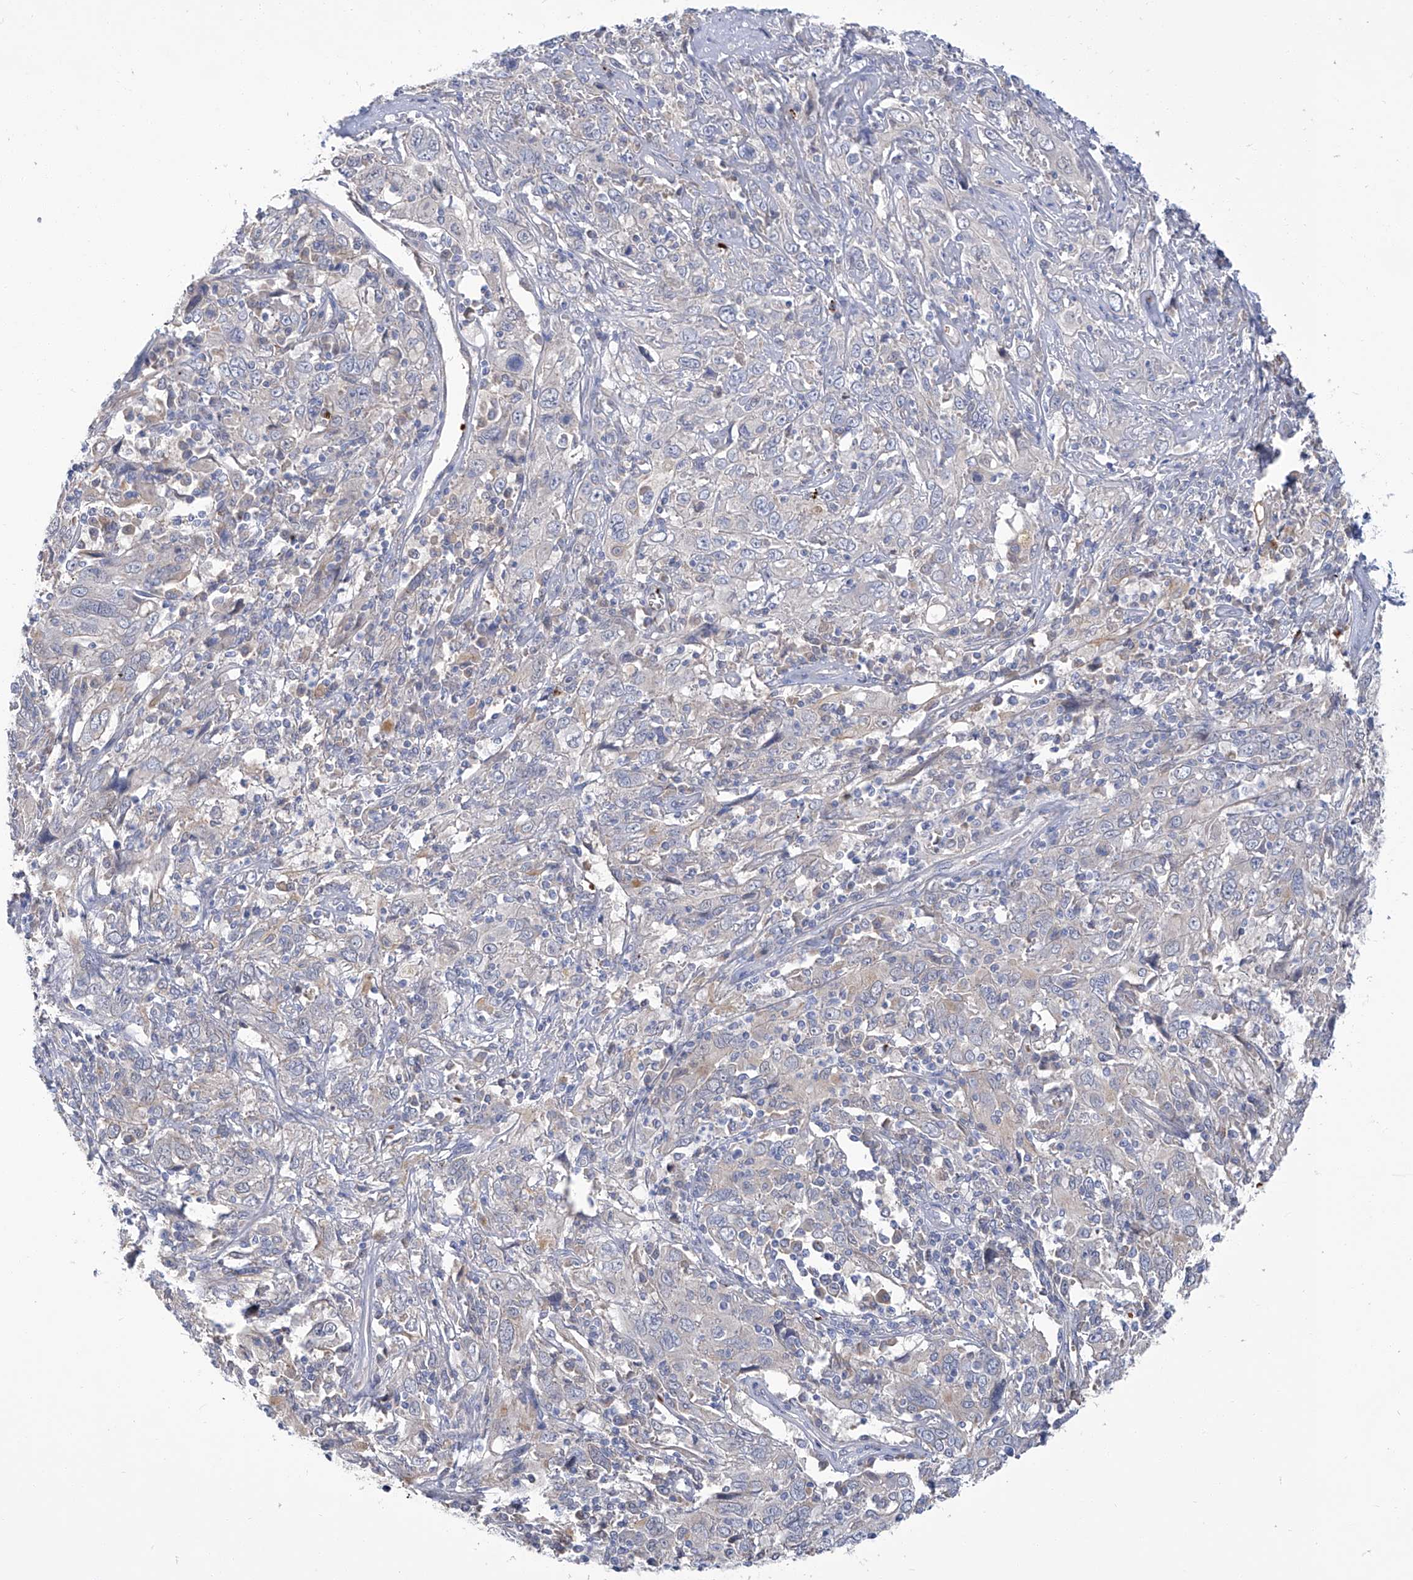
{"staining": {"intensity": "negative", "quantity": "none", "location": "none"}, "tissue": "cervical cancer", "cell_type": "Tumor cells", "image_type": "cancer", "snomed": [{"axis": "morphology", "description": "Squamous cell carcinoma, NOS"}, {"axis": "topography", "description": "Cervix"}], "caption": "DAB immunohistochemical staining of cervical cancer (squamous cell carcinoma) demonstrates no significant staining in tumor cells.", "gene": "PARD3", "patient": {"sex": "female", "age": 46}}